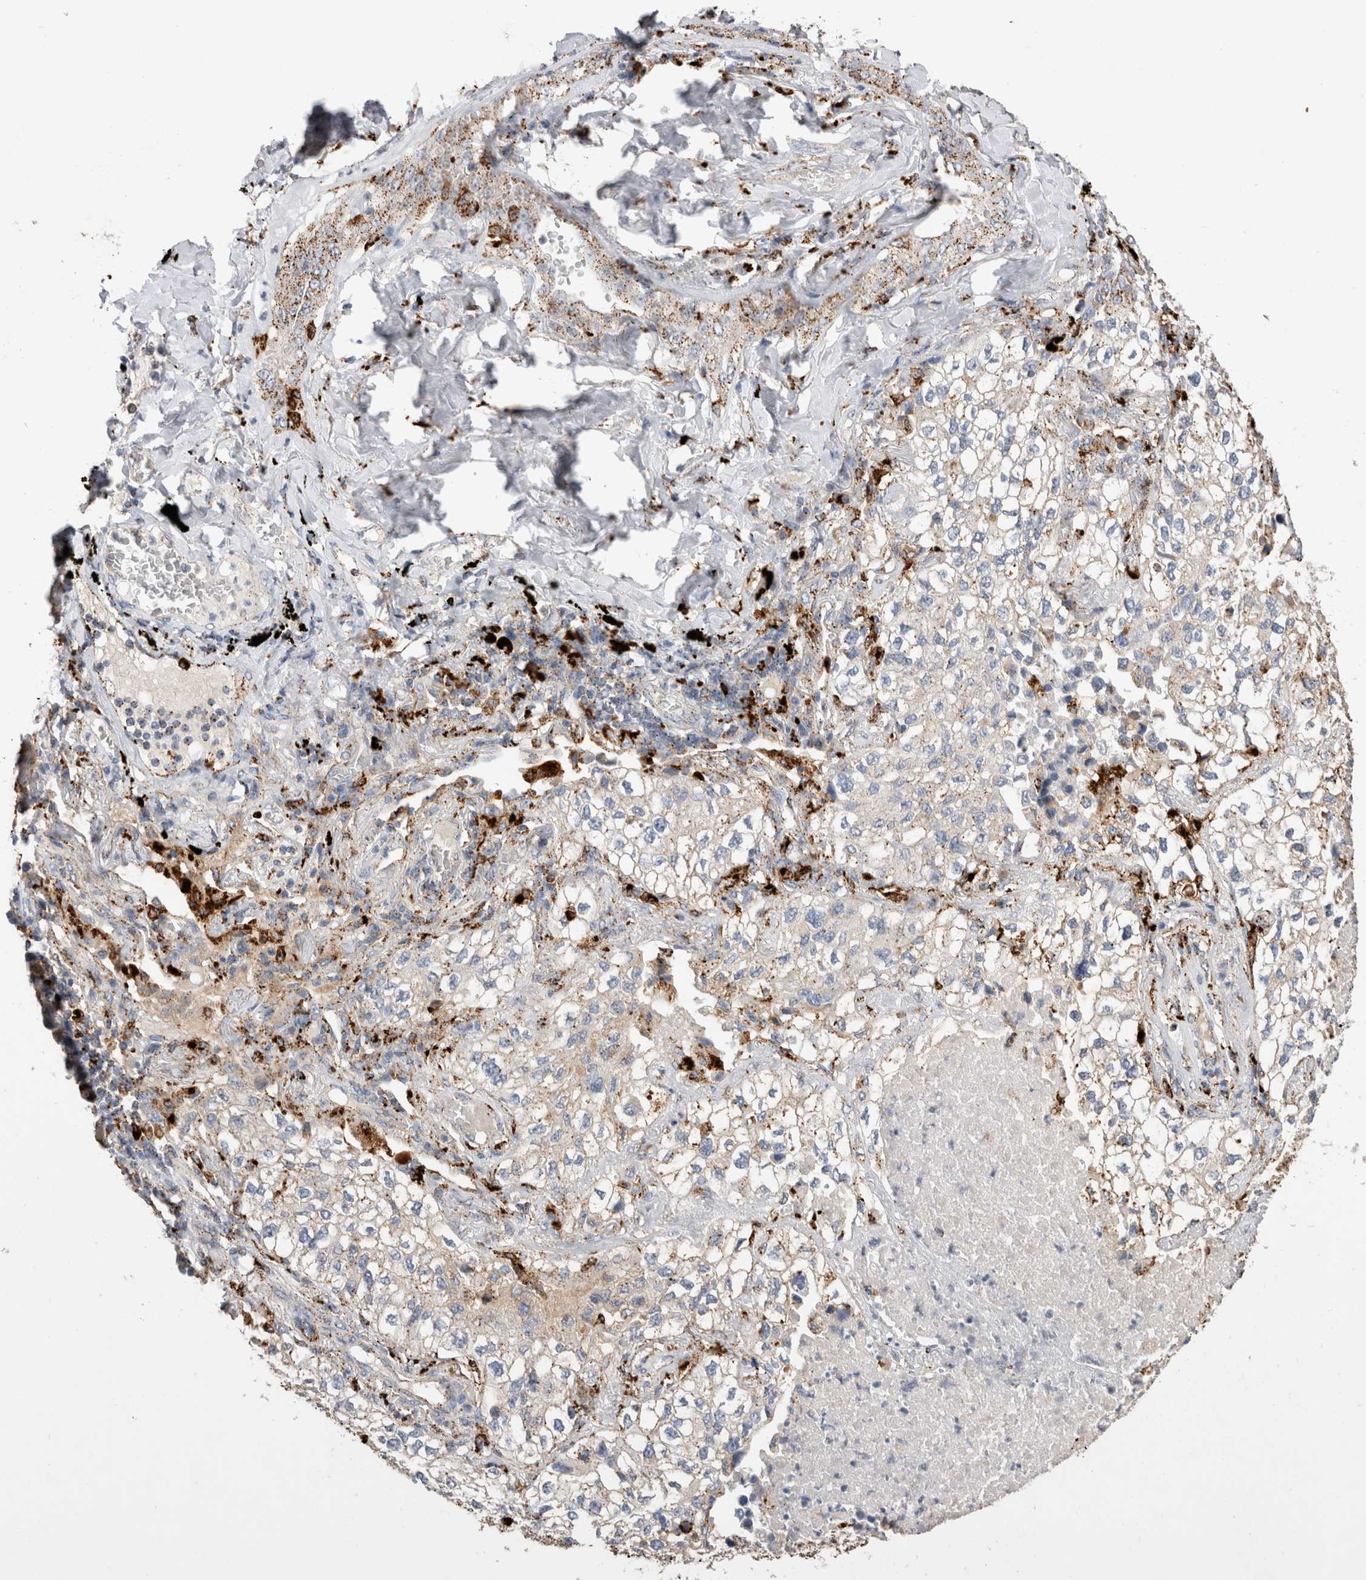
{"staining": {"intensity": "weak", "quantity": "25%-75%", "location": "cytoplasmic/membranous"}, "tissue": "lung cancer", "cell_type": "Tumor cells", "image_type": "cancer", "snomed": [{"axis": "morphology", "description": "Adenocarcinoma, NOS"}, {"axis": "topography", "description": "Lung"}], "caption": "IHC histopathology image of adenocarcinoma (lung) stained for a protein (brown), which demonstrates low levels of weak cytoplasmic/membranous positivity in approximately 25%-75% of tumor cells.", "gene": "CTSA", "patient": {"sex": "male", "age": 63}}